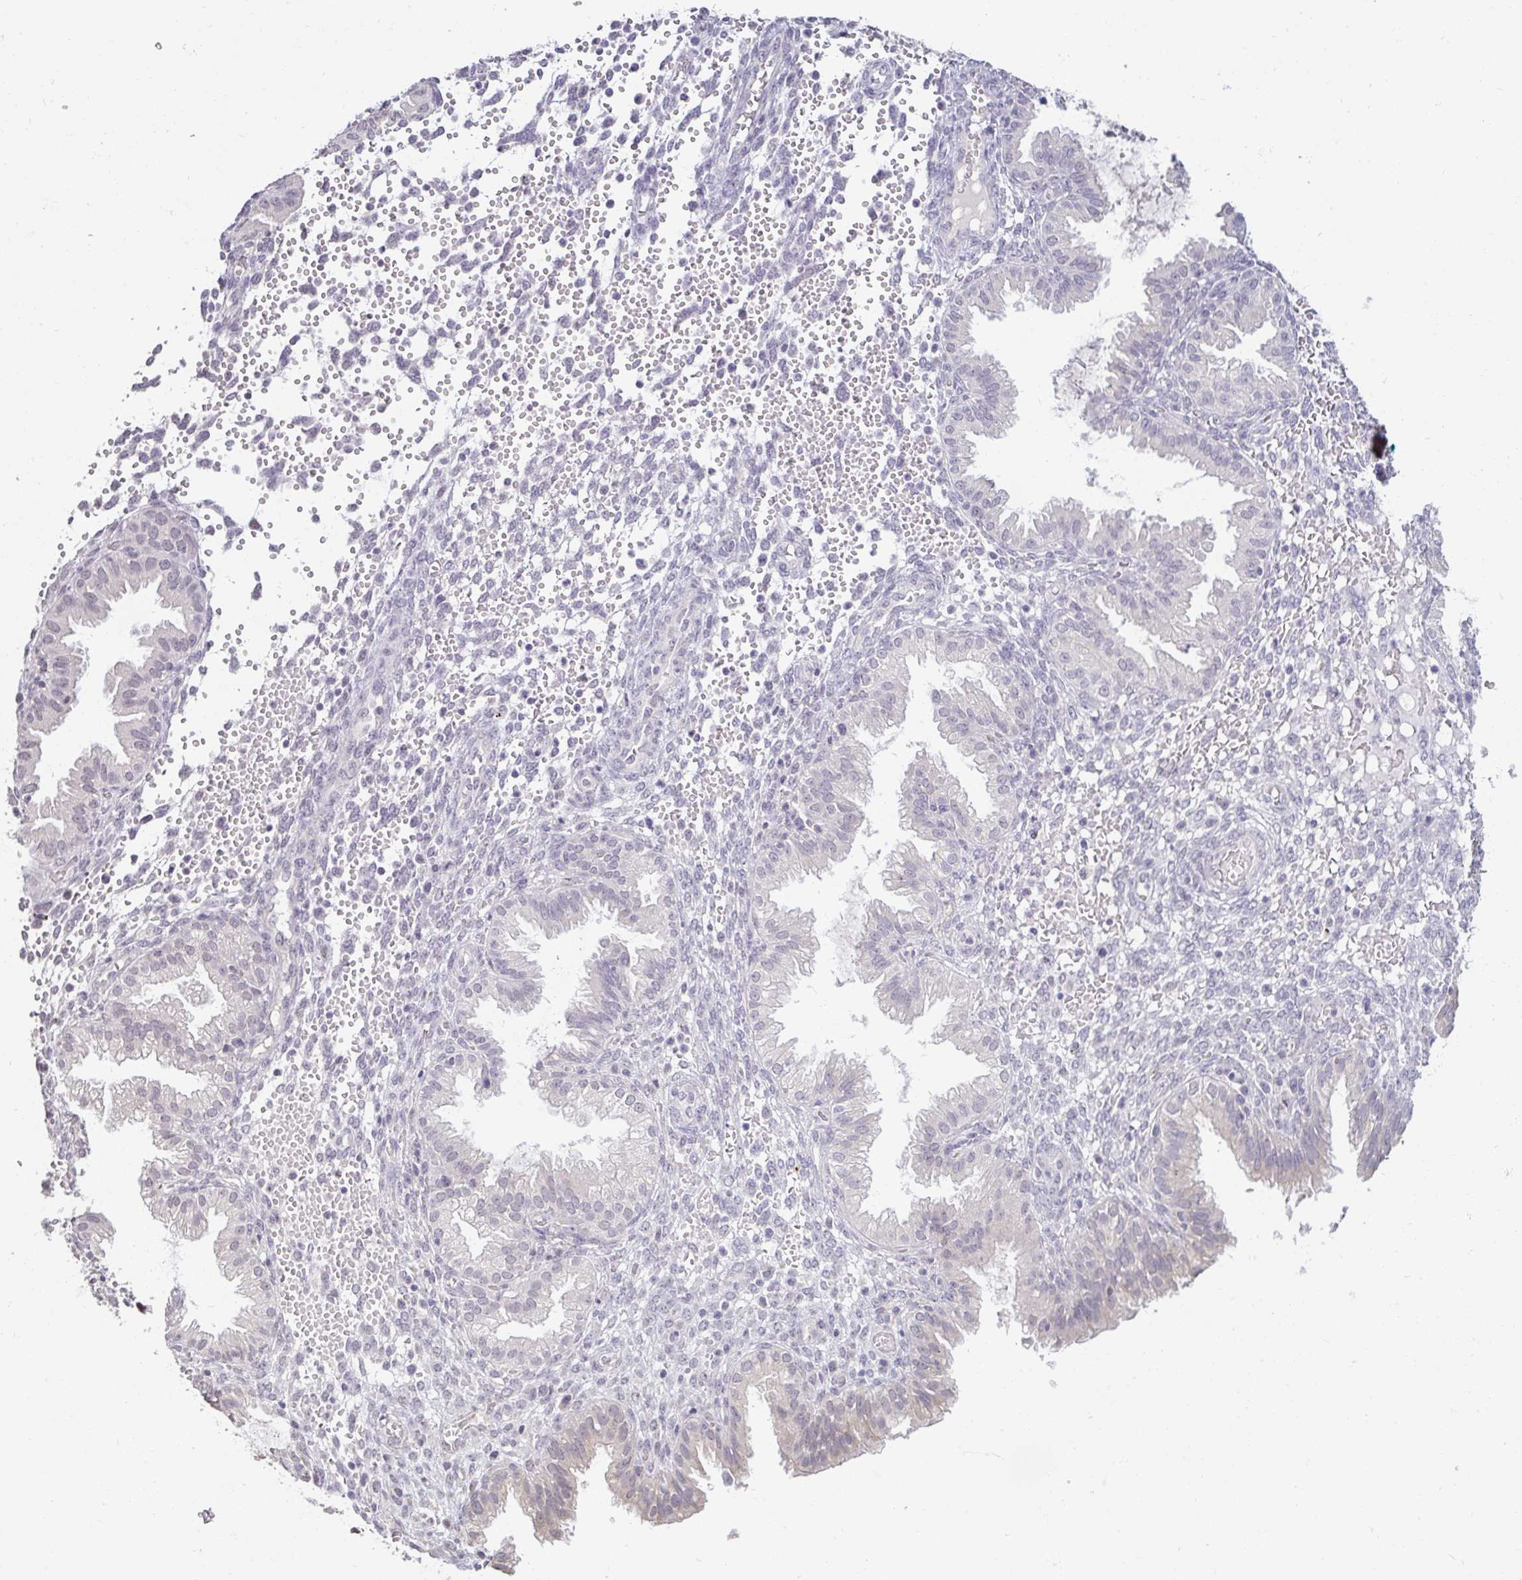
{"staining": {"intensity": "negative", "quantity": "none", "location": "none"}, "tissue": "endometrium", "cell_type": "Cells in endometrial stroma", "image_type": "normal", "snomed": [{"axis": "morphology", "description": "Normal tissue, NOS"}, {"axis": "topography", "description": "Endometrium"}], "caption": "This is a image of immunohistochemistry (IHC) staining of benign endometrium, which shows no expression in cells in endometrial stroma.", "gene": "DDN", "patient": {"sex": "female", "age": 33}}